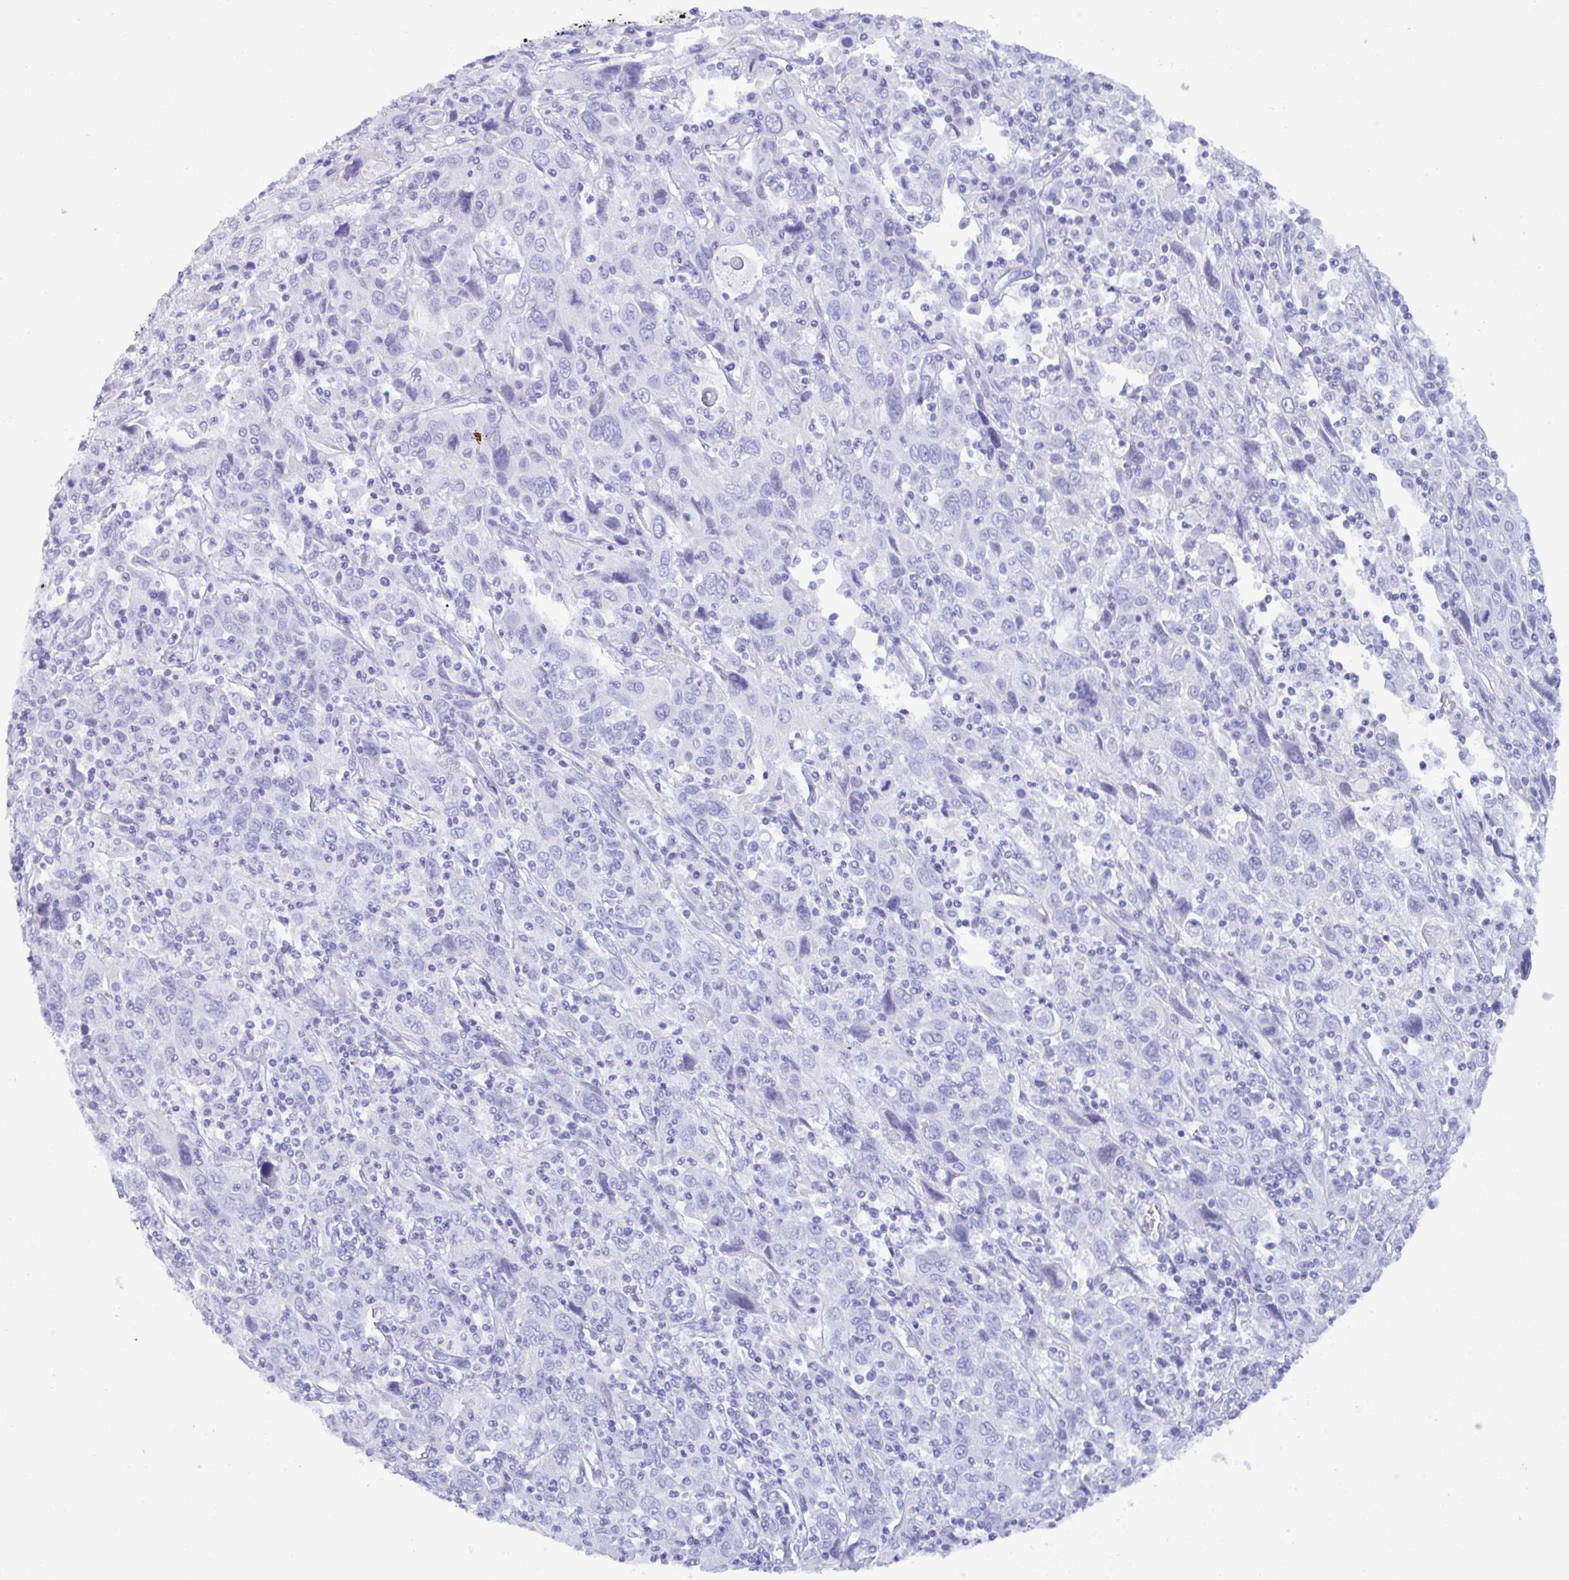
{"staining": {"intensity": "negative", "quantity": "none", "location": "none"}, "tissue": "cervical cancer", "cell_type": "Tumor cells", "image_type": "cancer", "snomed": [{"axis": "morphology", "description": "Squamous cell carcinoma, NOS"}, {"axis": "topography", "description": "Cervix"}], "caption": "The micrograph demonstrates no staining of tumor cells in cervical cancer.", "gene": "MRGPRG", "patient": {"sex": "female", "age": 46}}